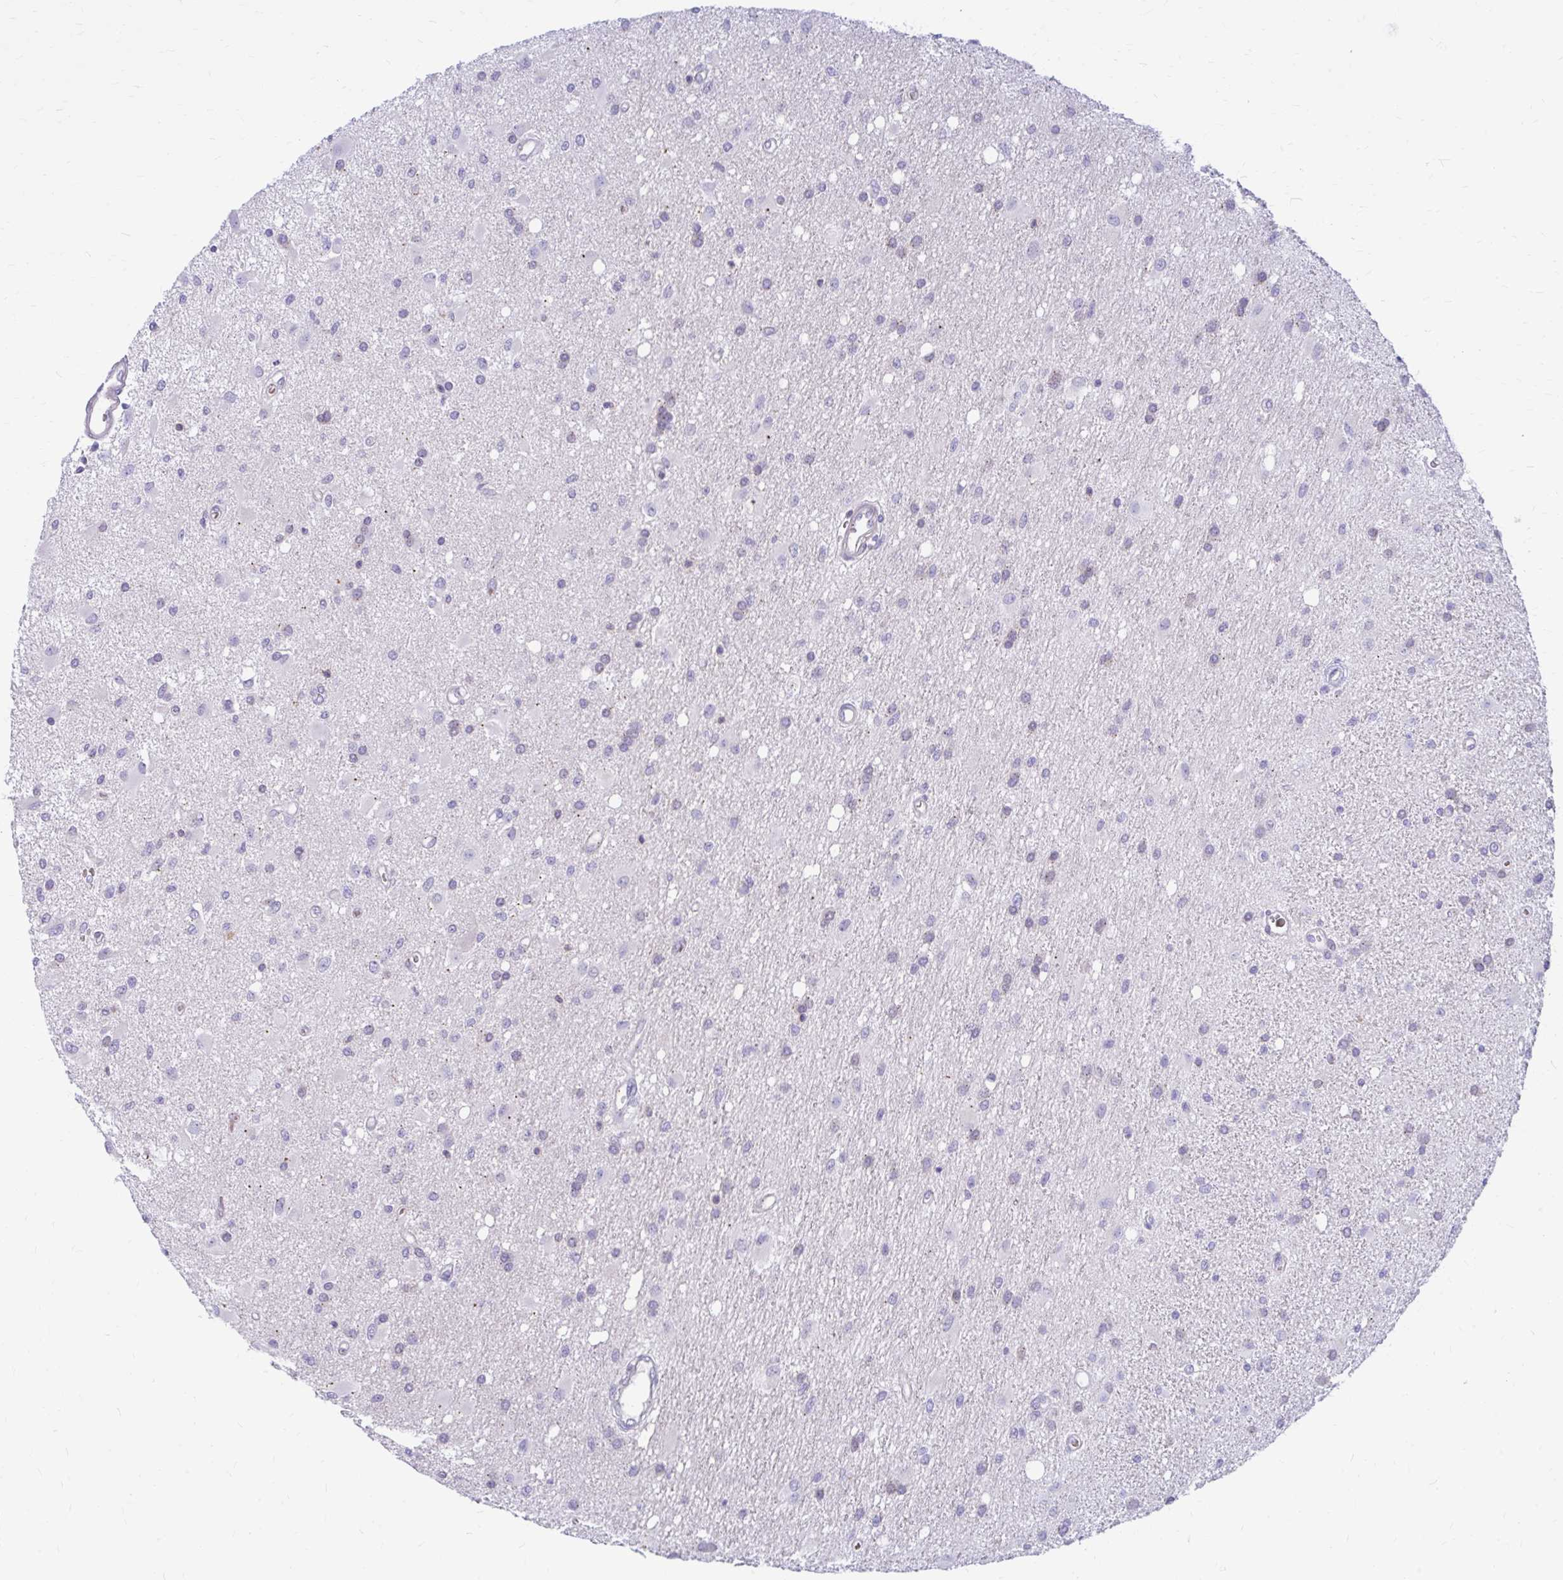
{"staining": {"intensity": "negative", "quantity": "none", "location": "none"}, "tissue": "glioma", "cell_type": "Tumor cells", "image_type": "cancer", "snomed": [{"axis": "morphology", "description": "Glioma, malignant, High grade"}, {"axis": "topography", "description": "Brain"}], "caption": "Immunohistochemistry (IHC) image of neoplastic tissue: glioma stained with DAB (3,3'-diaminobenzidine) displays no significant protein expression in tumor cells.", "gene": "RADIL", "patient": {"sex": "male", "age": 67}}